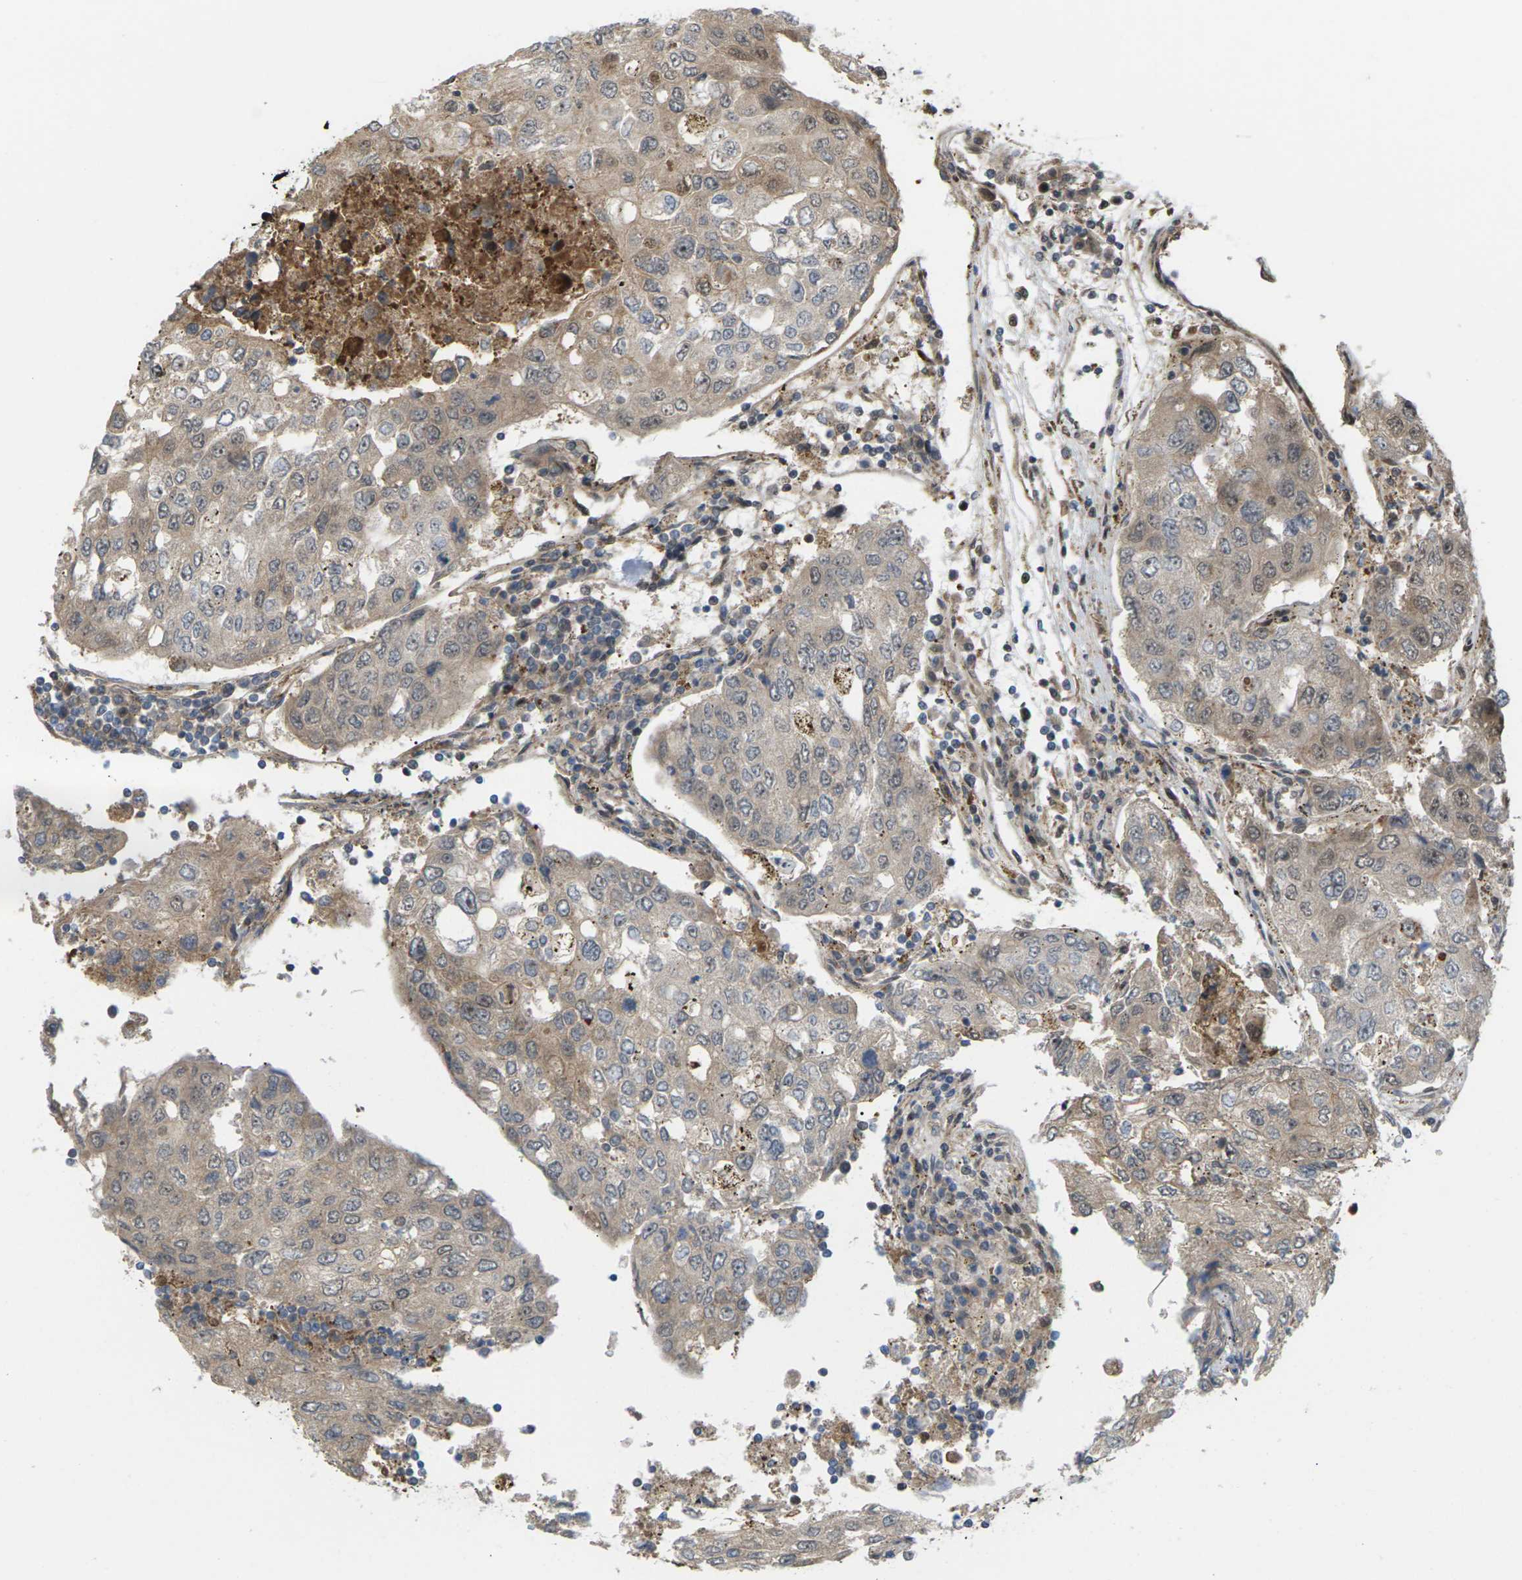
{"staining": {"intensity": "weak", "quantity": ">75%", "location": "cytoplasmic/membranous"}, "tissue": "urothelial cancer", "cell_type": "Tumor cells", "image_type": "cancer", "snomed": [{"axis": "morphology", "description": "Urothelial carcinoma, High grade"}, {"axis": "topography", "description": "Lymph node"}, {"axis": "topography", "description": "Urinary bladder"}], "caption": "Urothelial cancer was stained to show a protein in brown. There is low levels of weak cytoplasmic/membranous positivity in about >75% of tumor cells. The staining is performed using DAB brown chromogen to label protein expression. The nuclei are counter-stained blue using hematoxylin.", "gene": "ROBO1", "patient": {"sex": "male", "age": 51}}